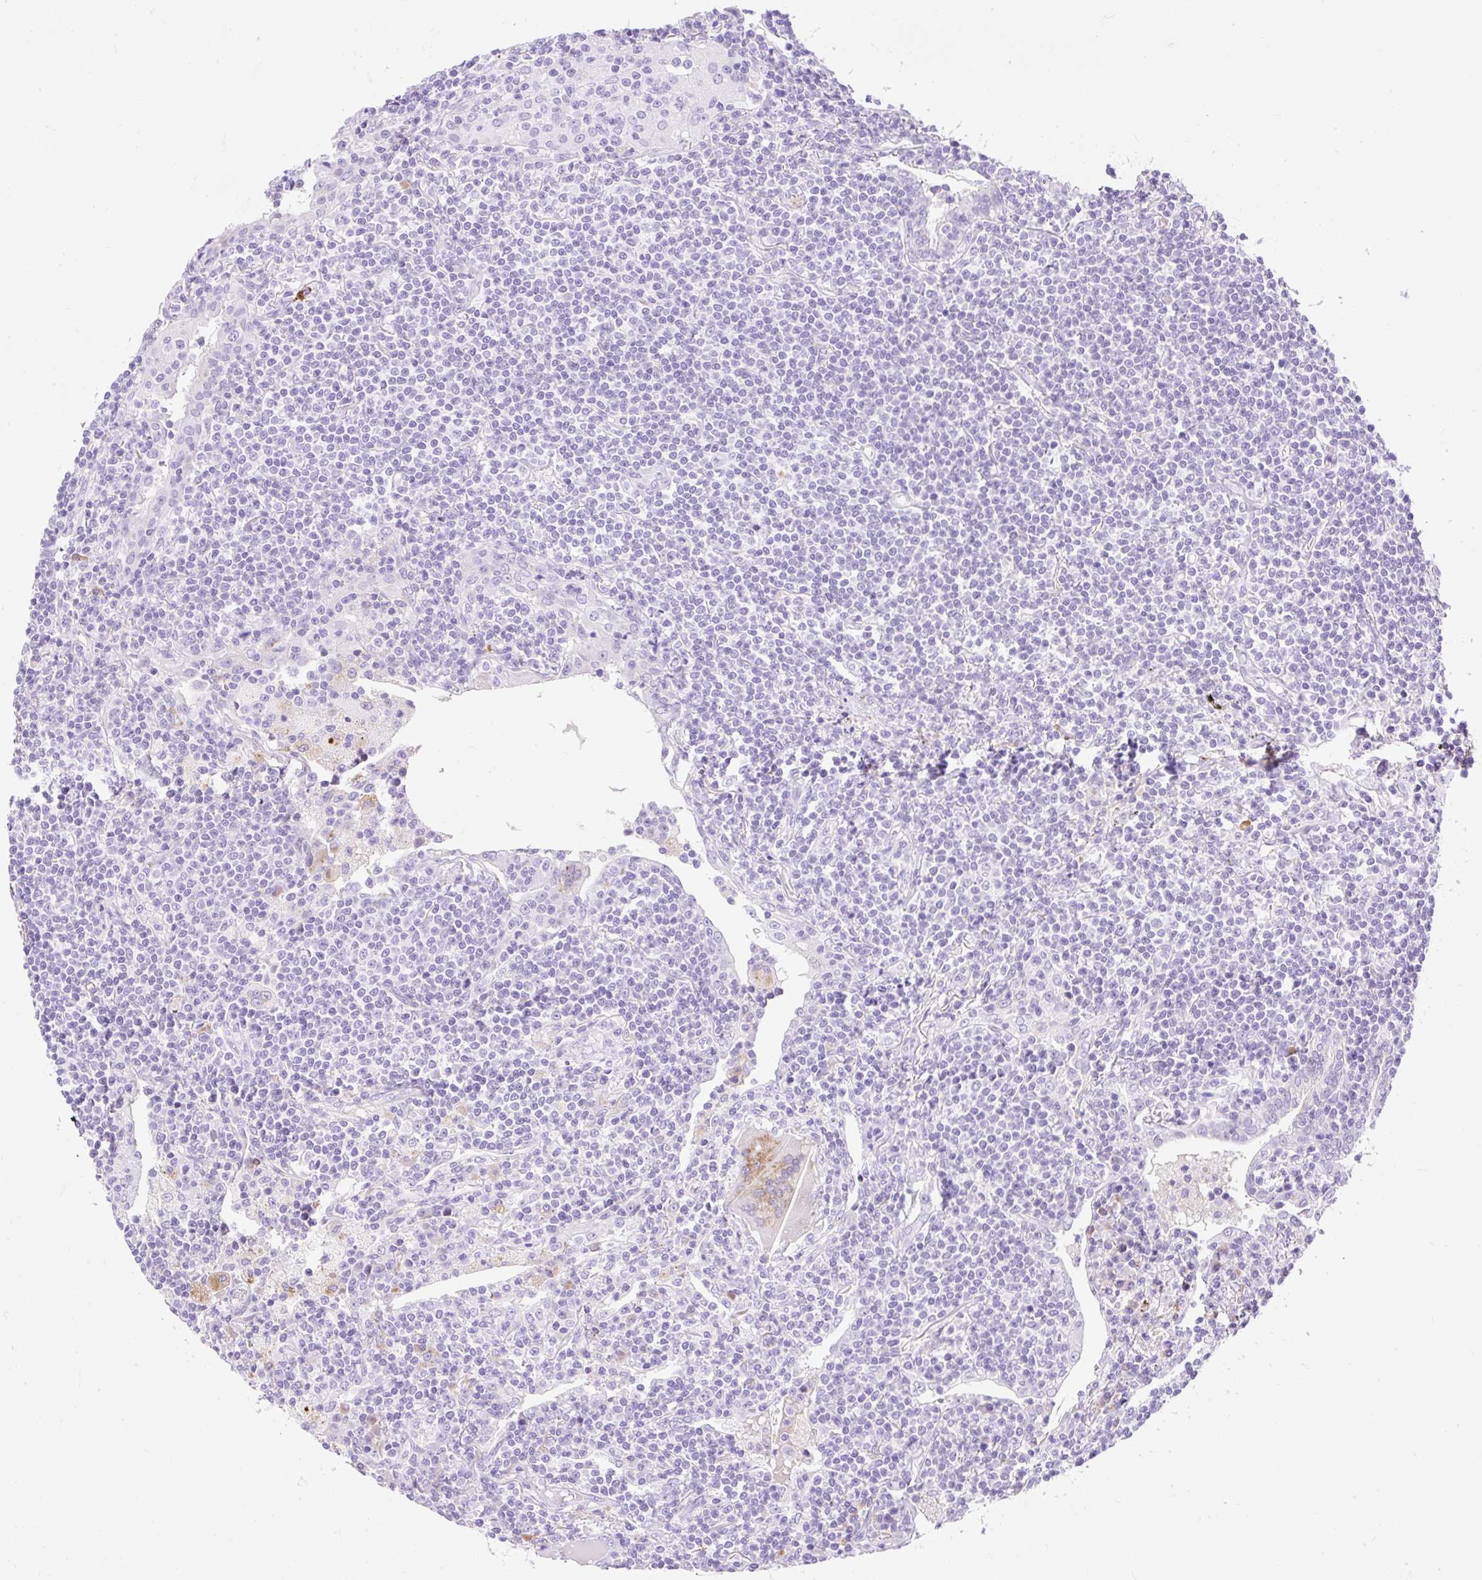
{"staining": {"intensity": "negative", "quantity": "none", "location": "none"}, "tissue": "lymphoma", "cell_type": "Tumor cells", "image_type": "cancer", "snomed": [{"axis": "morphology", "description": "Malignant lymphoma, non-Hodgkin's type, Low grade"}, {"axis": "topography", "description": "Lung"}], "caption": "Immunohistochemistry (IHC) of malignant lymphoma, non-Hodgkin's type (low-grade) demonstrates no expression in tumor cells.", "gene": "HEXB", "patient": {"sex": "female", "age": 71}}